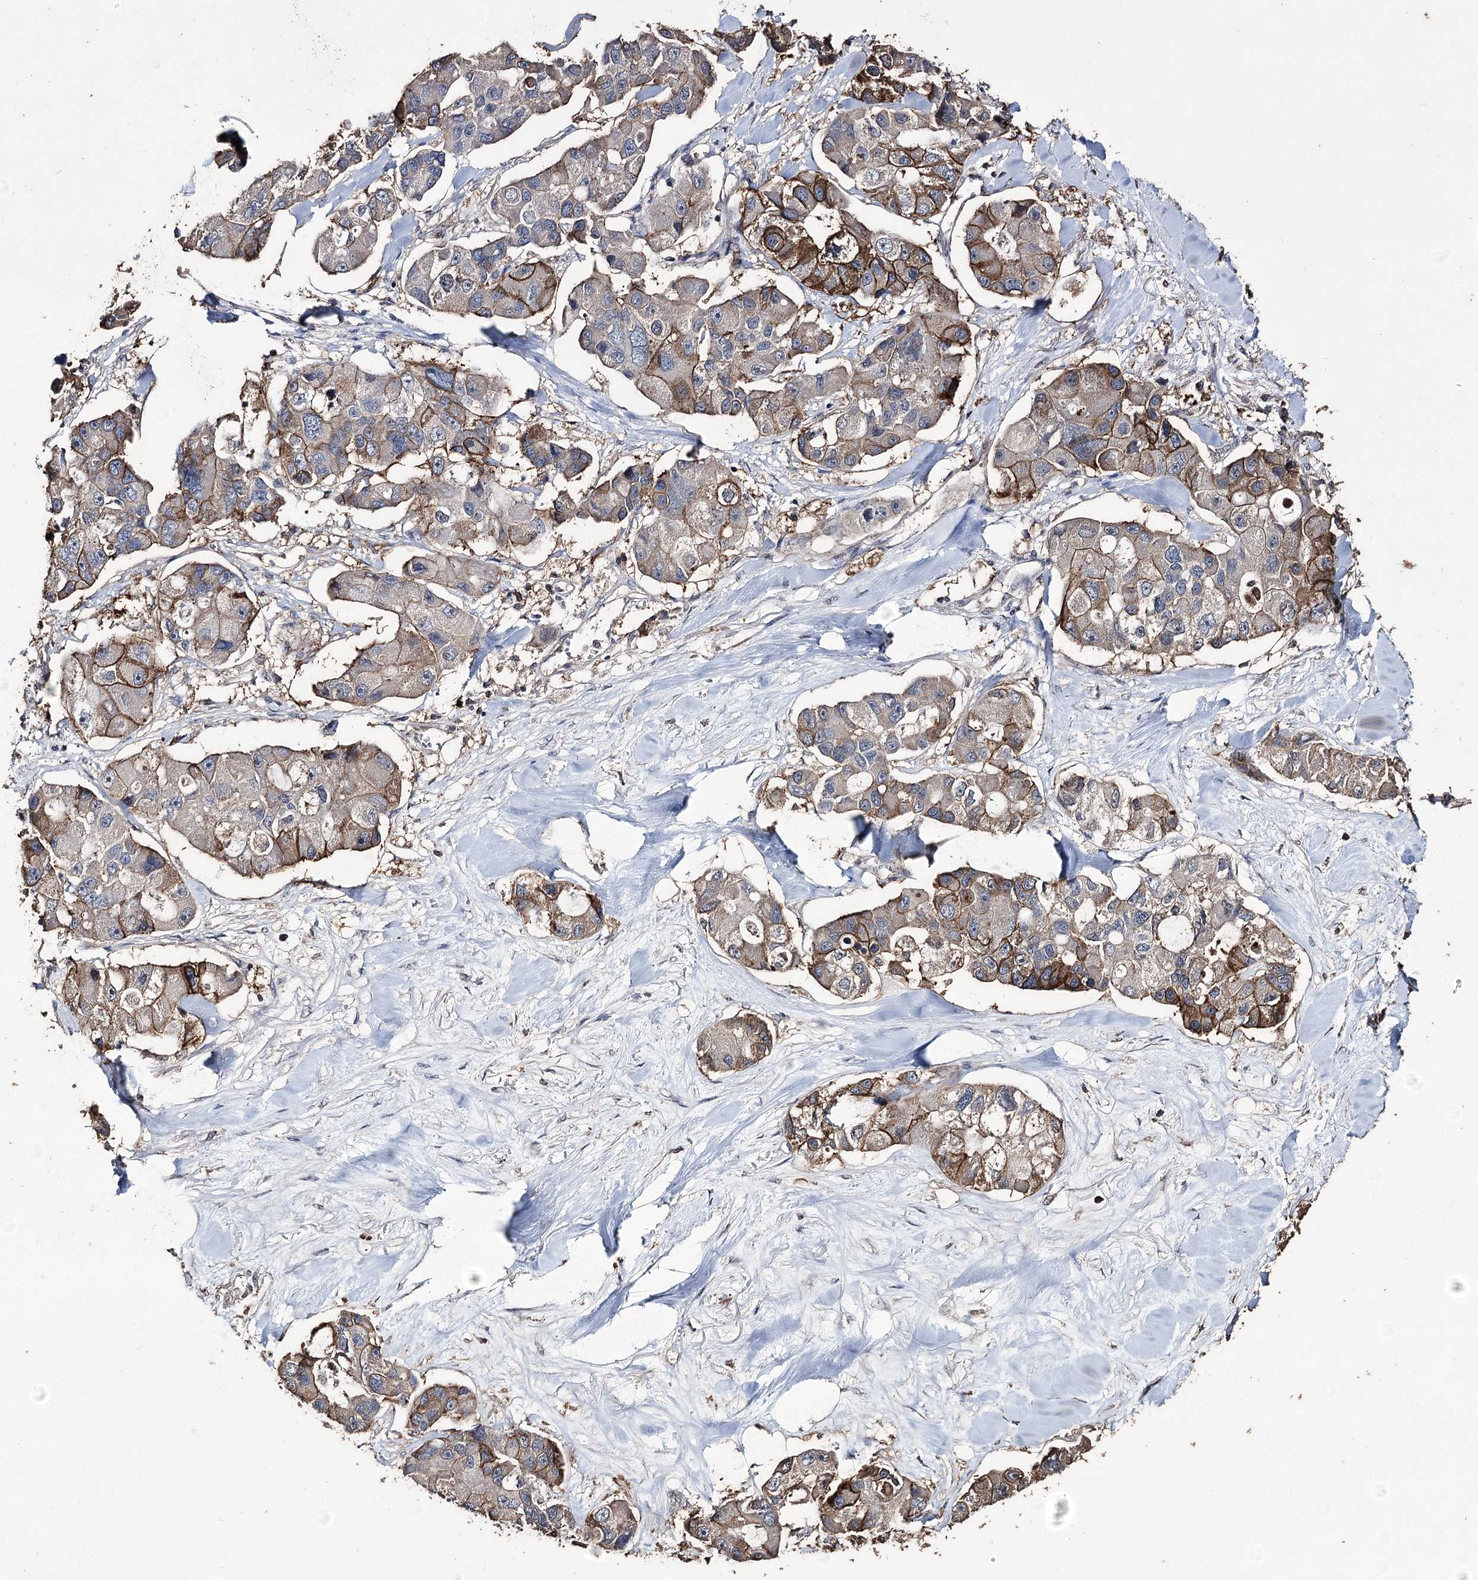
{"staining": {"intensity": "strong", "quantity": "<25%", "location": "cytoplasmic/membranous"}, "tissue": "lung cancer", "cell_type": "Tumor cells", "image_type": "cancer", "snomed": [{"axis": "morphology", "description": "Adenocarcinoma, NOS"}, {"axis": "topography", "description": "Lung"}], "caption": "Protein expression analysis of lung adenocarcinoma reveals strong cytoplasmic/membranous staining in approximately <25% of tumor cells.", "gene": "ZNF662", "patient": {"sex": "female", "age": 54}}